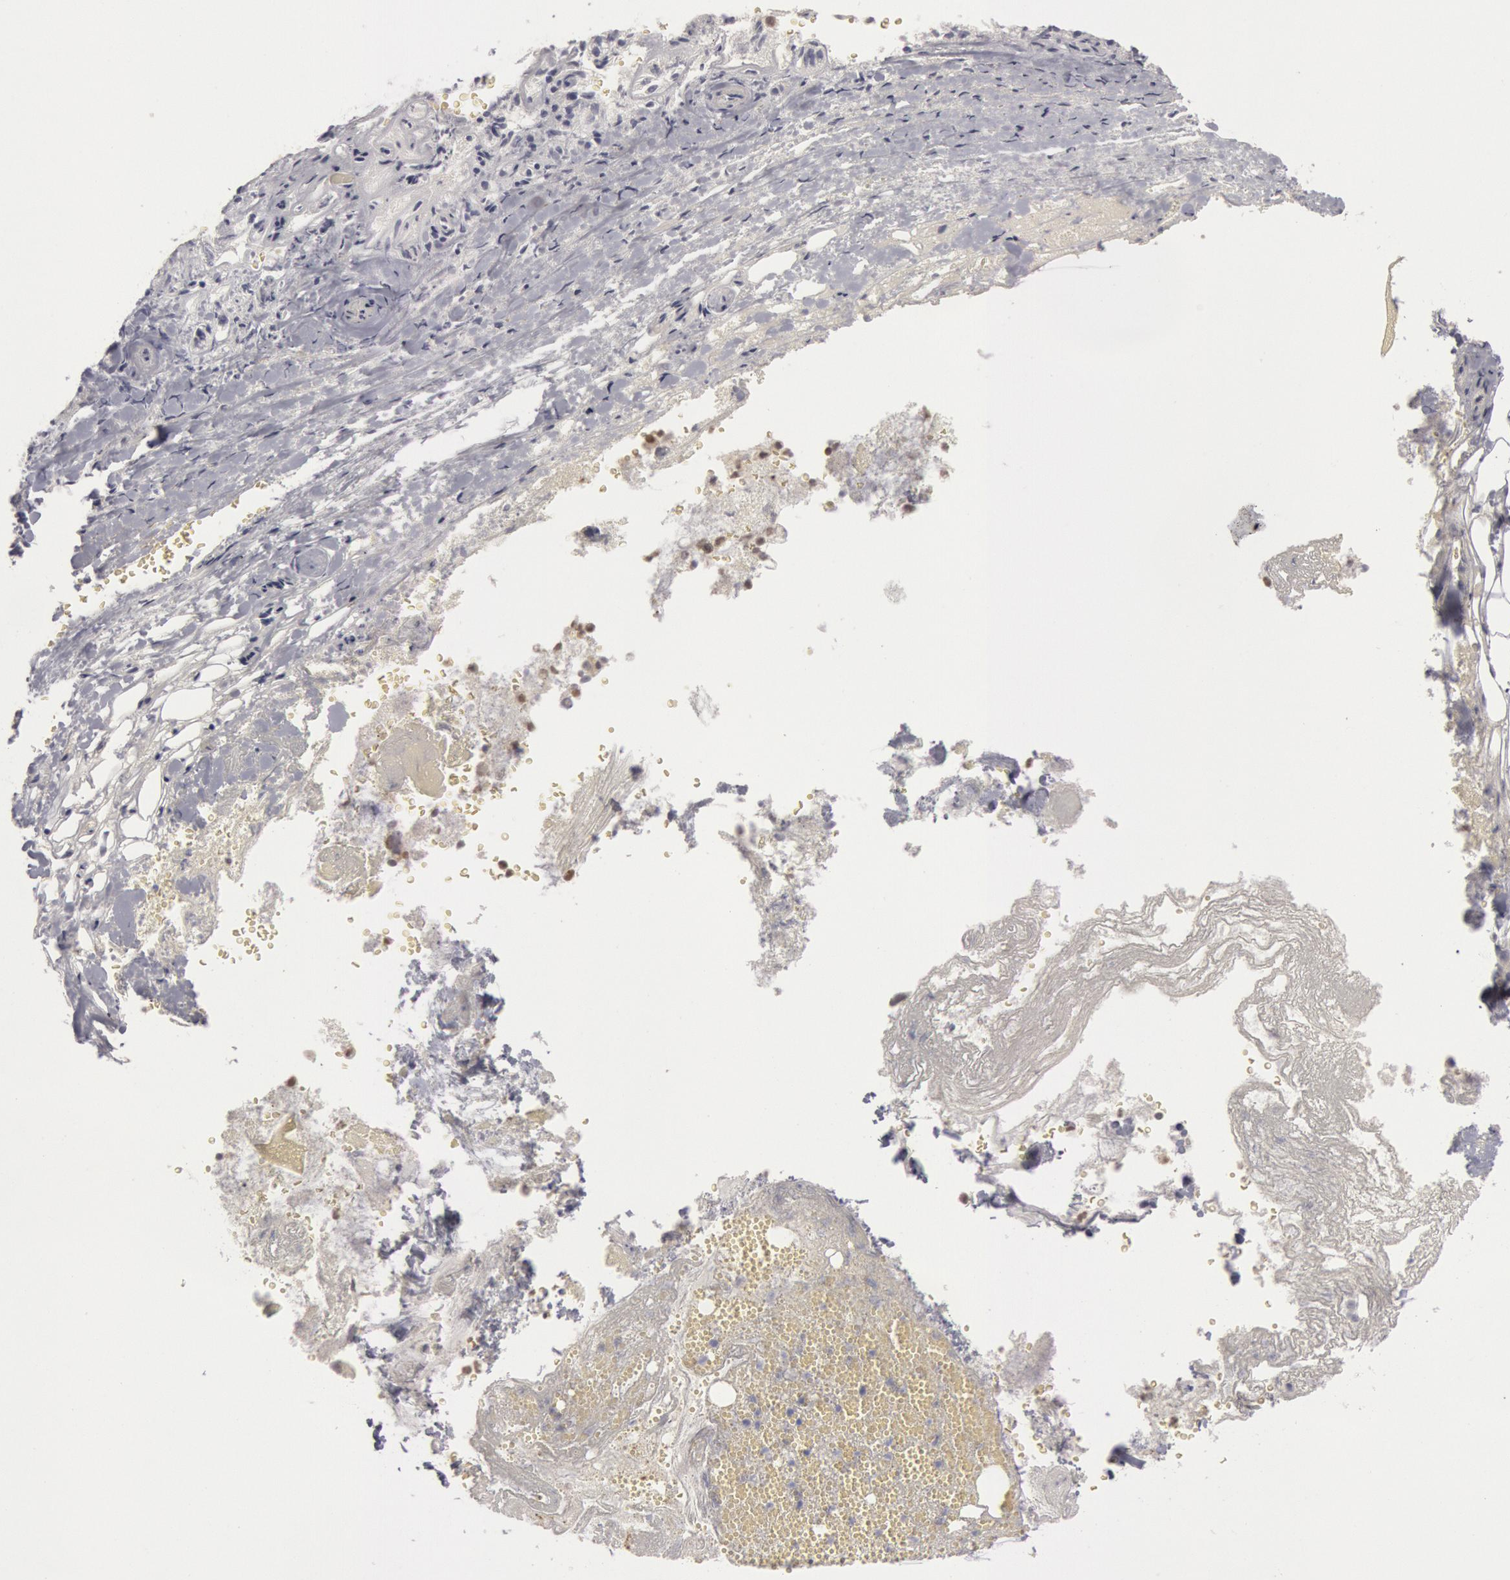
{"staining": {"intensity": "negative", "quantity": "none", "location": "none"}, "tissue": "adrenal gland", "cell_type": "Glandular cells", "image_type": "normal", "snomed": [{"axis": "morphology", "description": "Normal tissue, NOS"}, {"axis": "topography", "description": "Adrenal gland"}], "caption": "Immunohistochemistry of benign human adrenal gland shows no expression in glandular cells.", "gene": "RIMBP3B", "patient": {"sex": "female", "age": 71}}